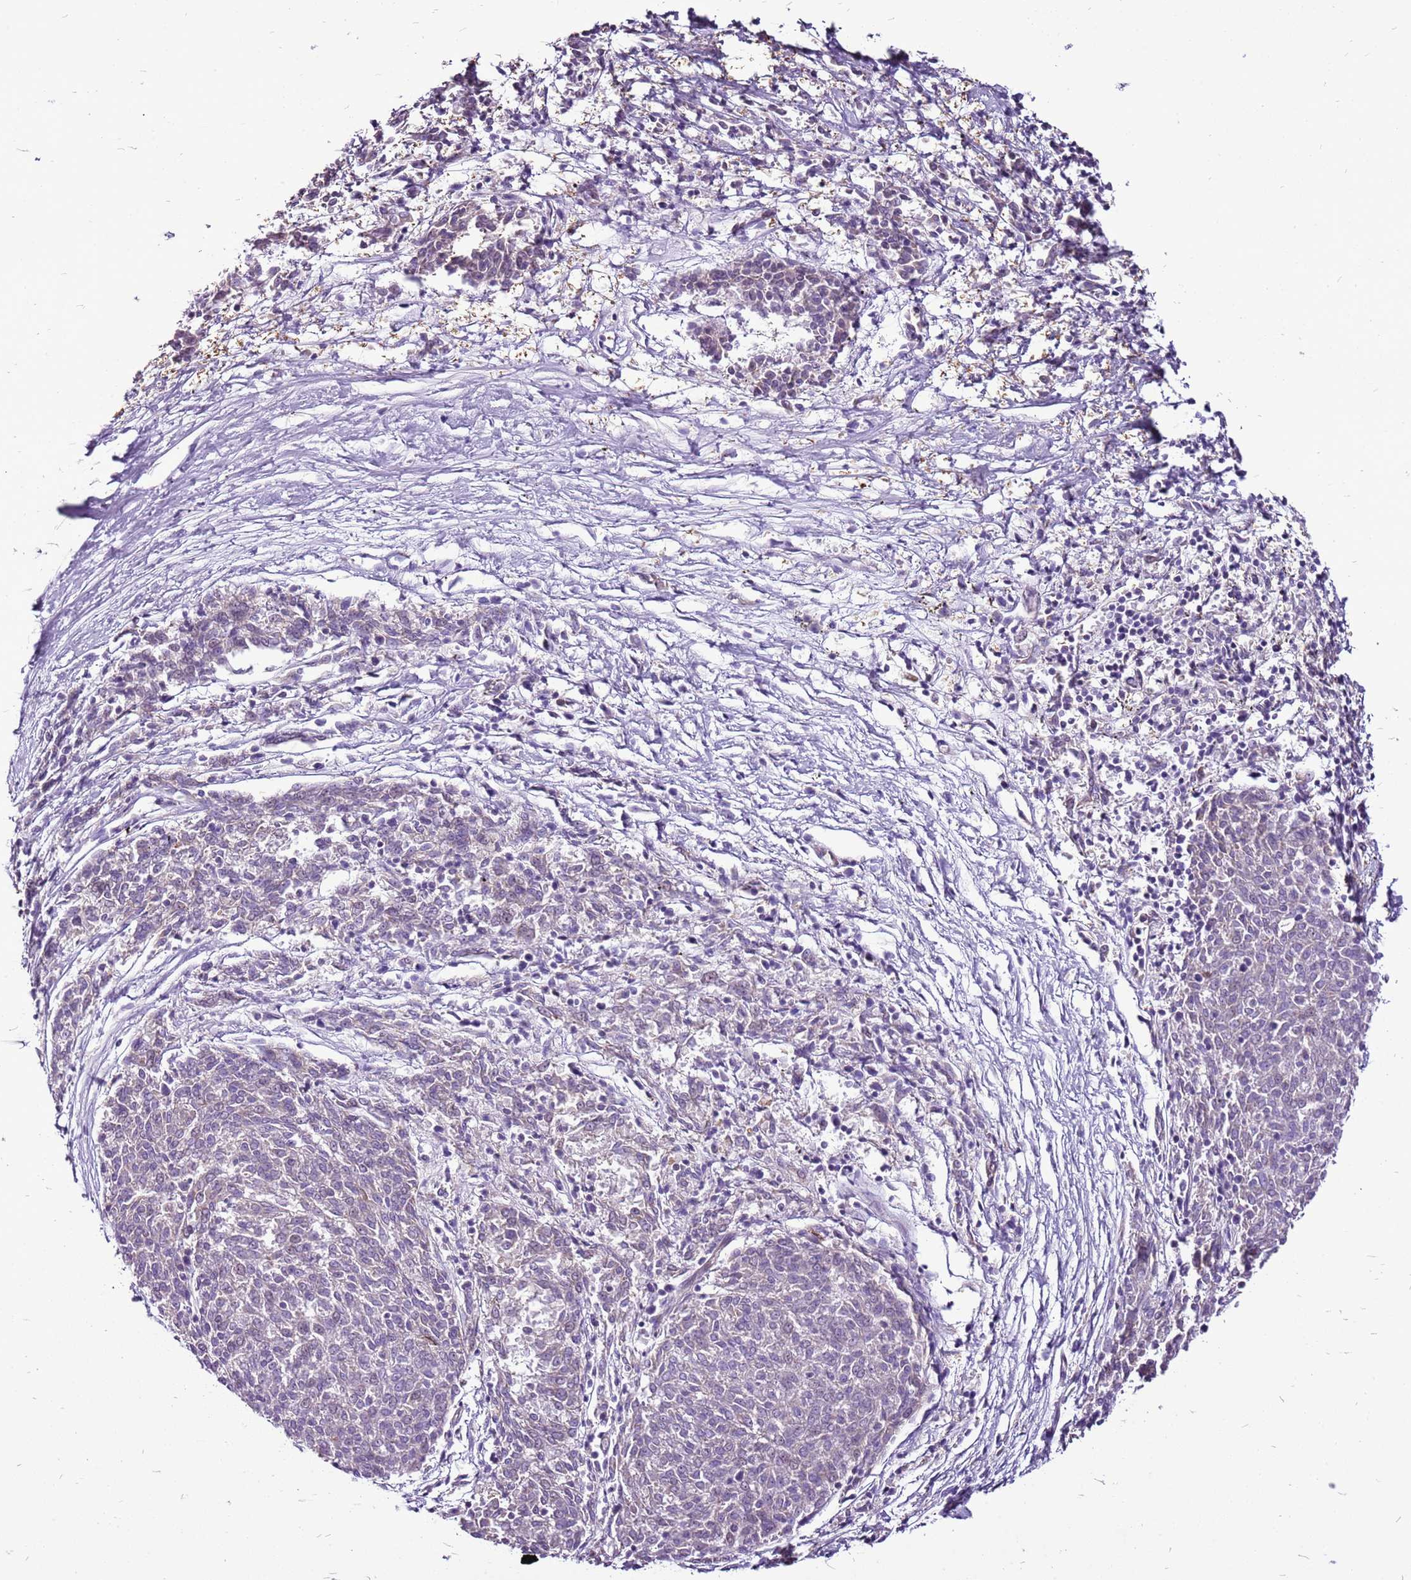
{"staining": {"intensity": "negative", "quantity": "none", "location": "none"}, "tissue": "melanoma", "cell_type": "Tumor cells", "image_type": "cancer", "snomed": [{"axis": "morphology", "description": "Malignant melanoma, NOS"}, {"axis": "topography", "description": "Skin"}], "caption": "IHC of human melanoma demonstrates no expression in tumor cells.", "gene": "CCDC166", "patient": {"sex": "female", "age": 72}}